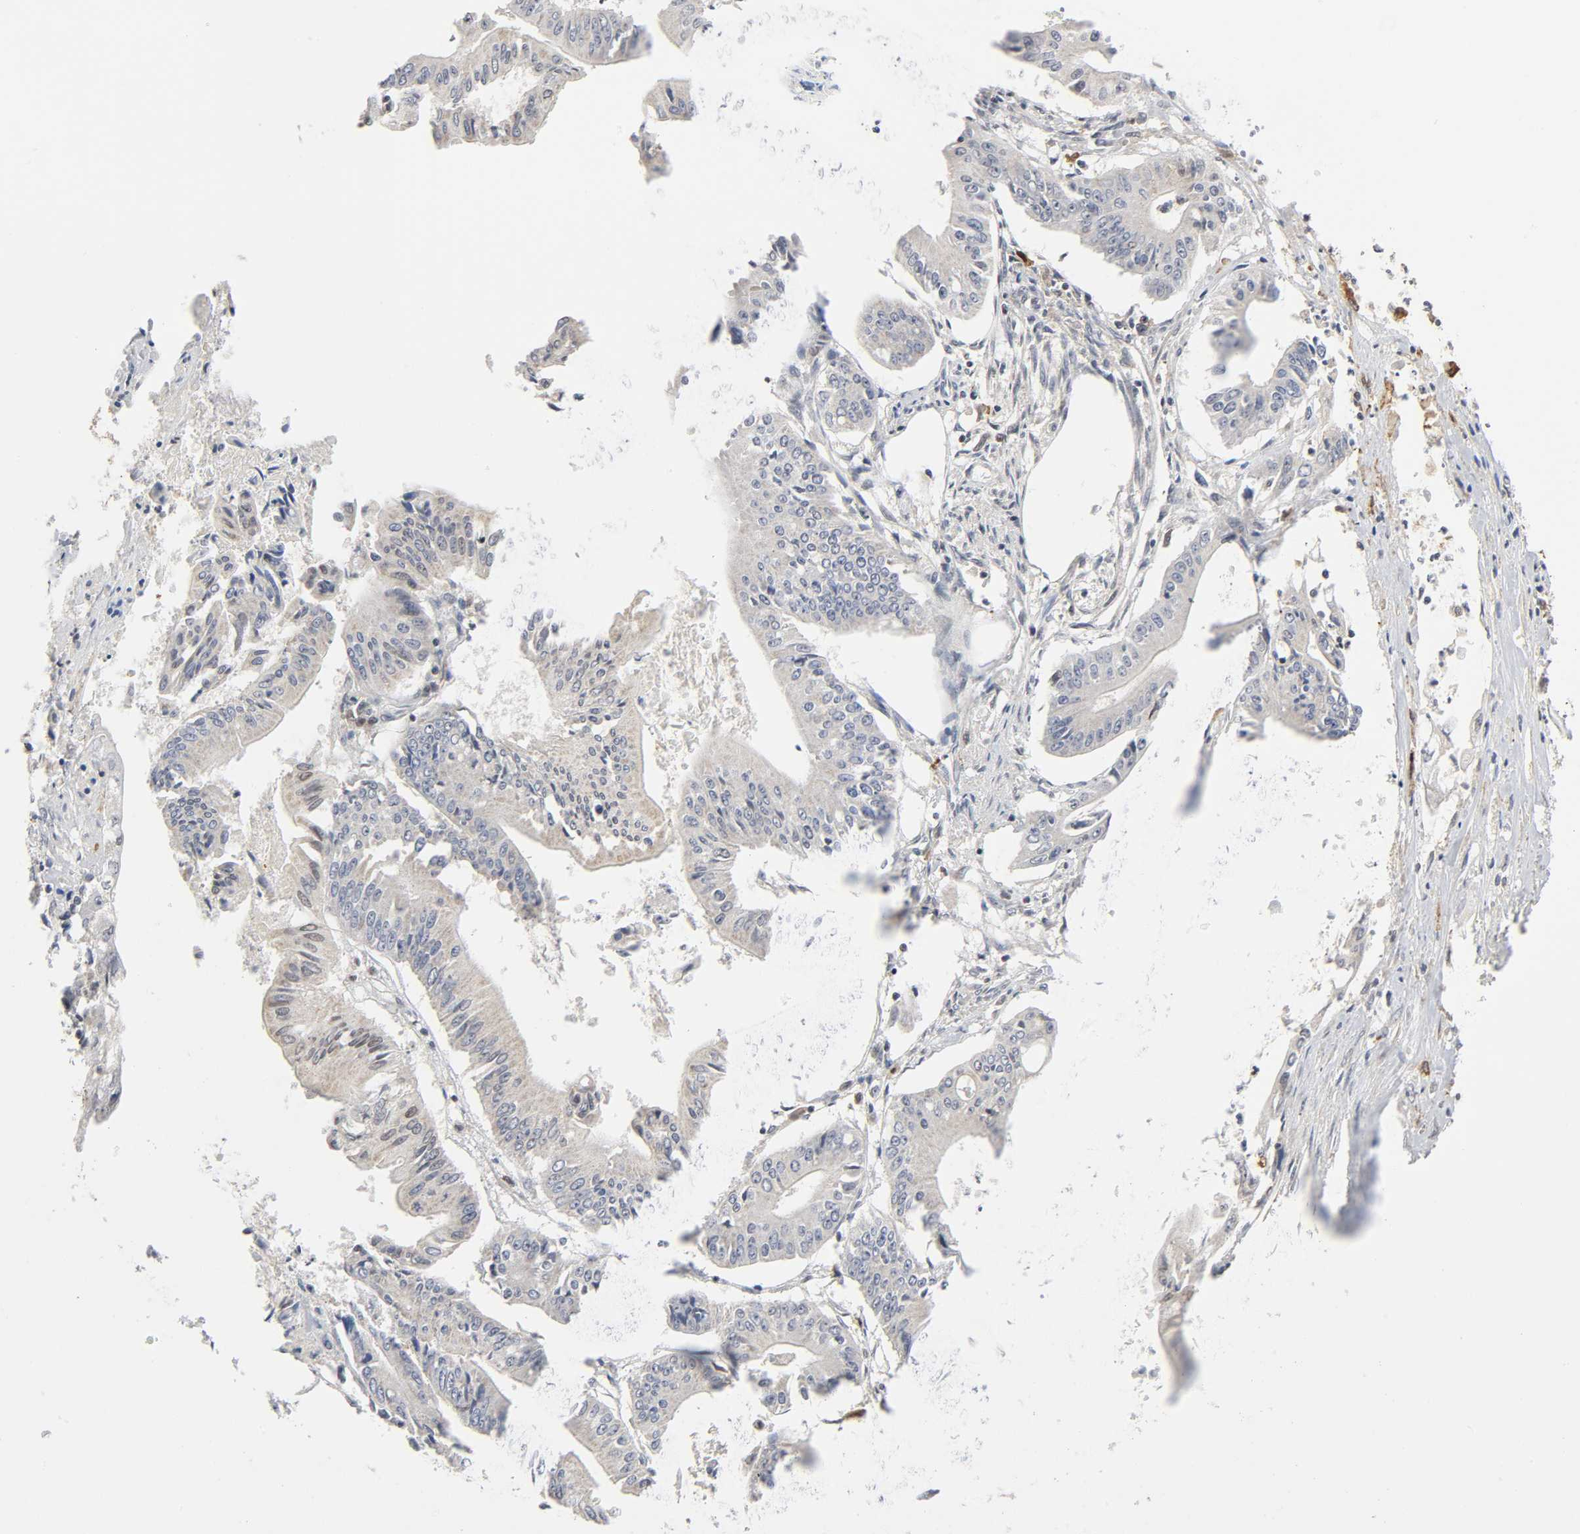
{"staining": {"intensity": "negative", "quantity": "none", "location": "none"}, "tissue": "pancreatic cancer", "cell_type": "Tumor cells", "image_type": "cancer", "snomed": [{"axis": "morphology", "description": "Normal tissue, NOS"}, {"axis": "topography", "description": "Lymph node"}], "caption": "The micrograph exhibits no significant positivity in tumor cells of pancreatic cancer.", "gene": "KAT2B", "patient": {"sex": "male", "age": 62}}